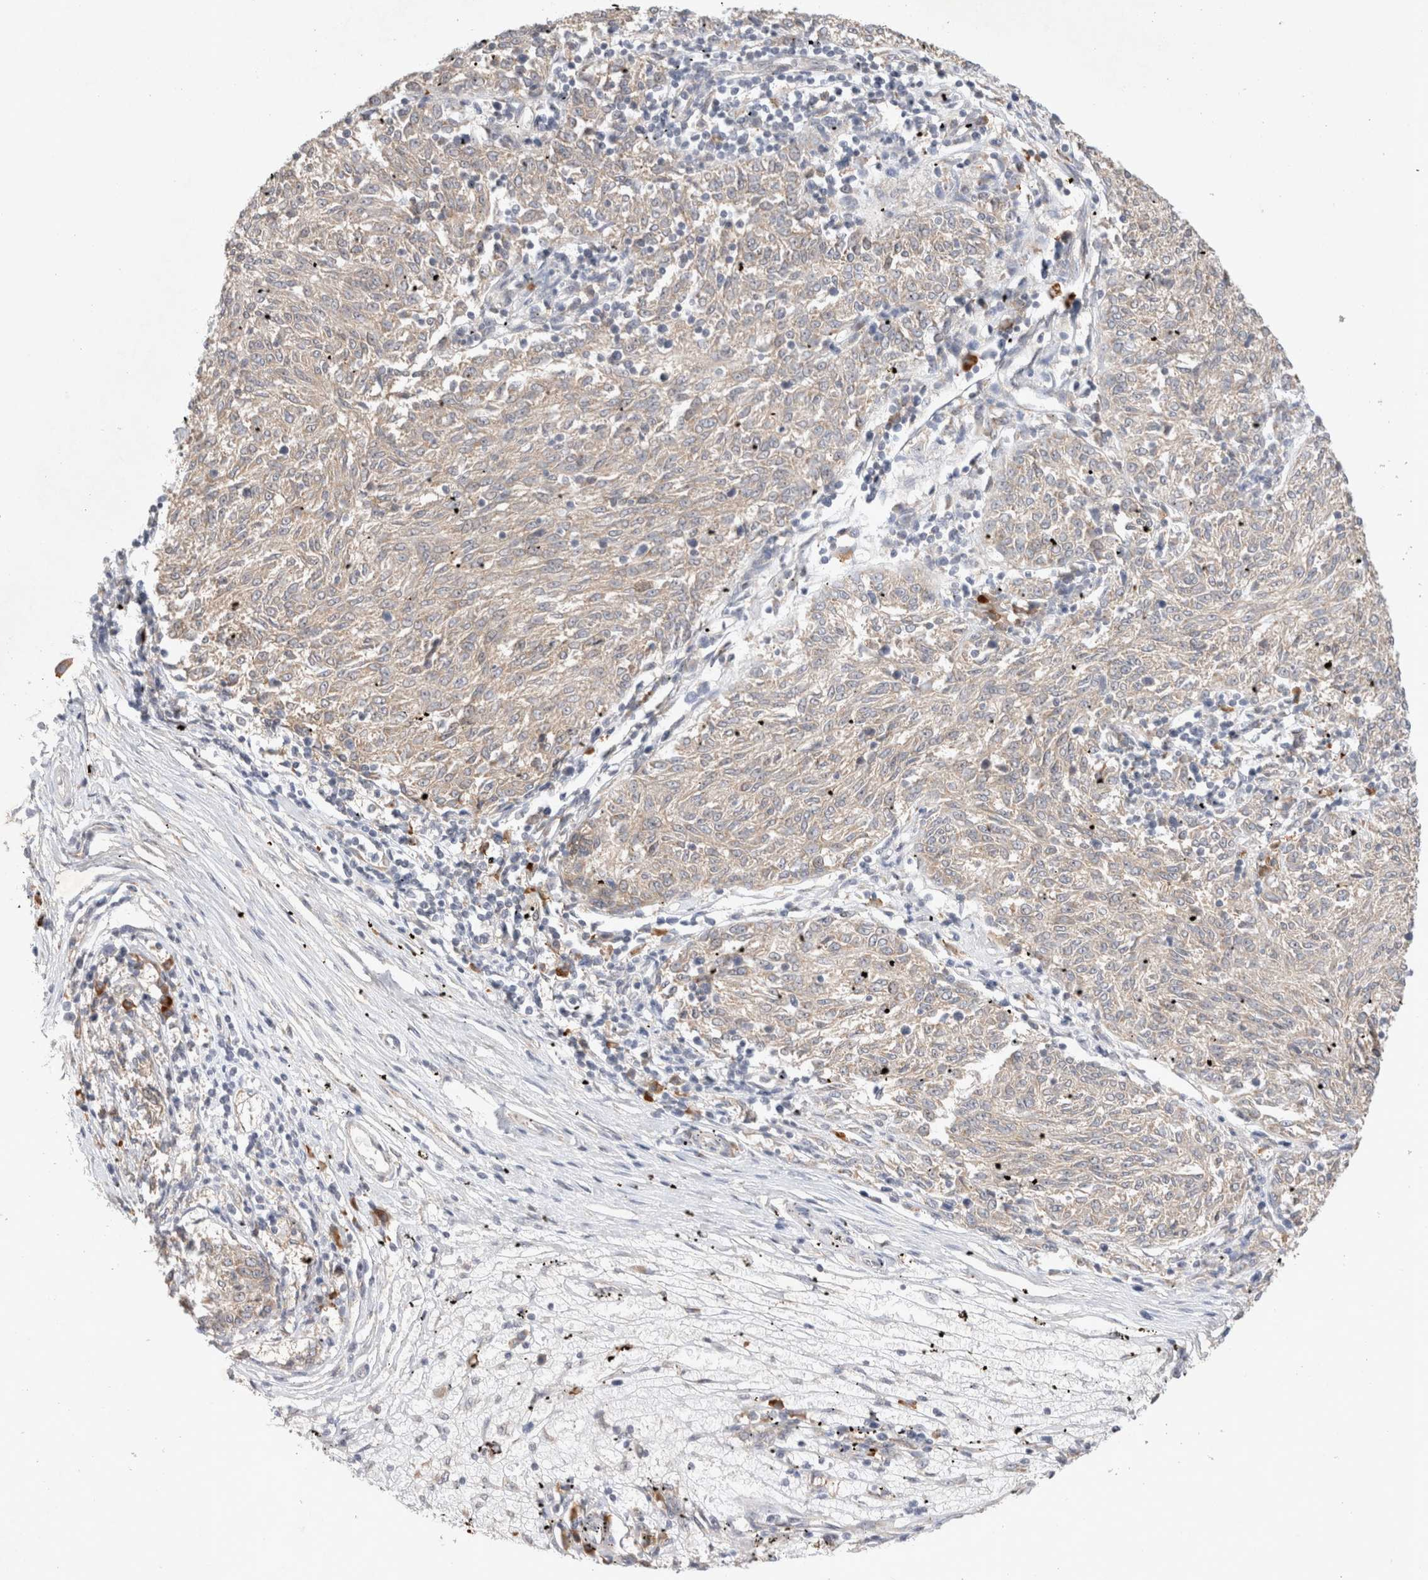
{"staining": {"intensity": "negative", "quantity": "none", "location": "none"}, "tissue": "melanoma", "cell_type": "Tumor cells", "image_type": "cancer", "snomed": [{"axis": "morphology", "description": "Malignant melanoma, NOS"}, {"axis": "topography", "description": "Skin"}], "caption": "This is an immunohistochemistry photomicrograph of melanoma. There is no expression in tumor cells.", "gene": "NEDD4L", "patient": {"sex": "female", "age": 72}}